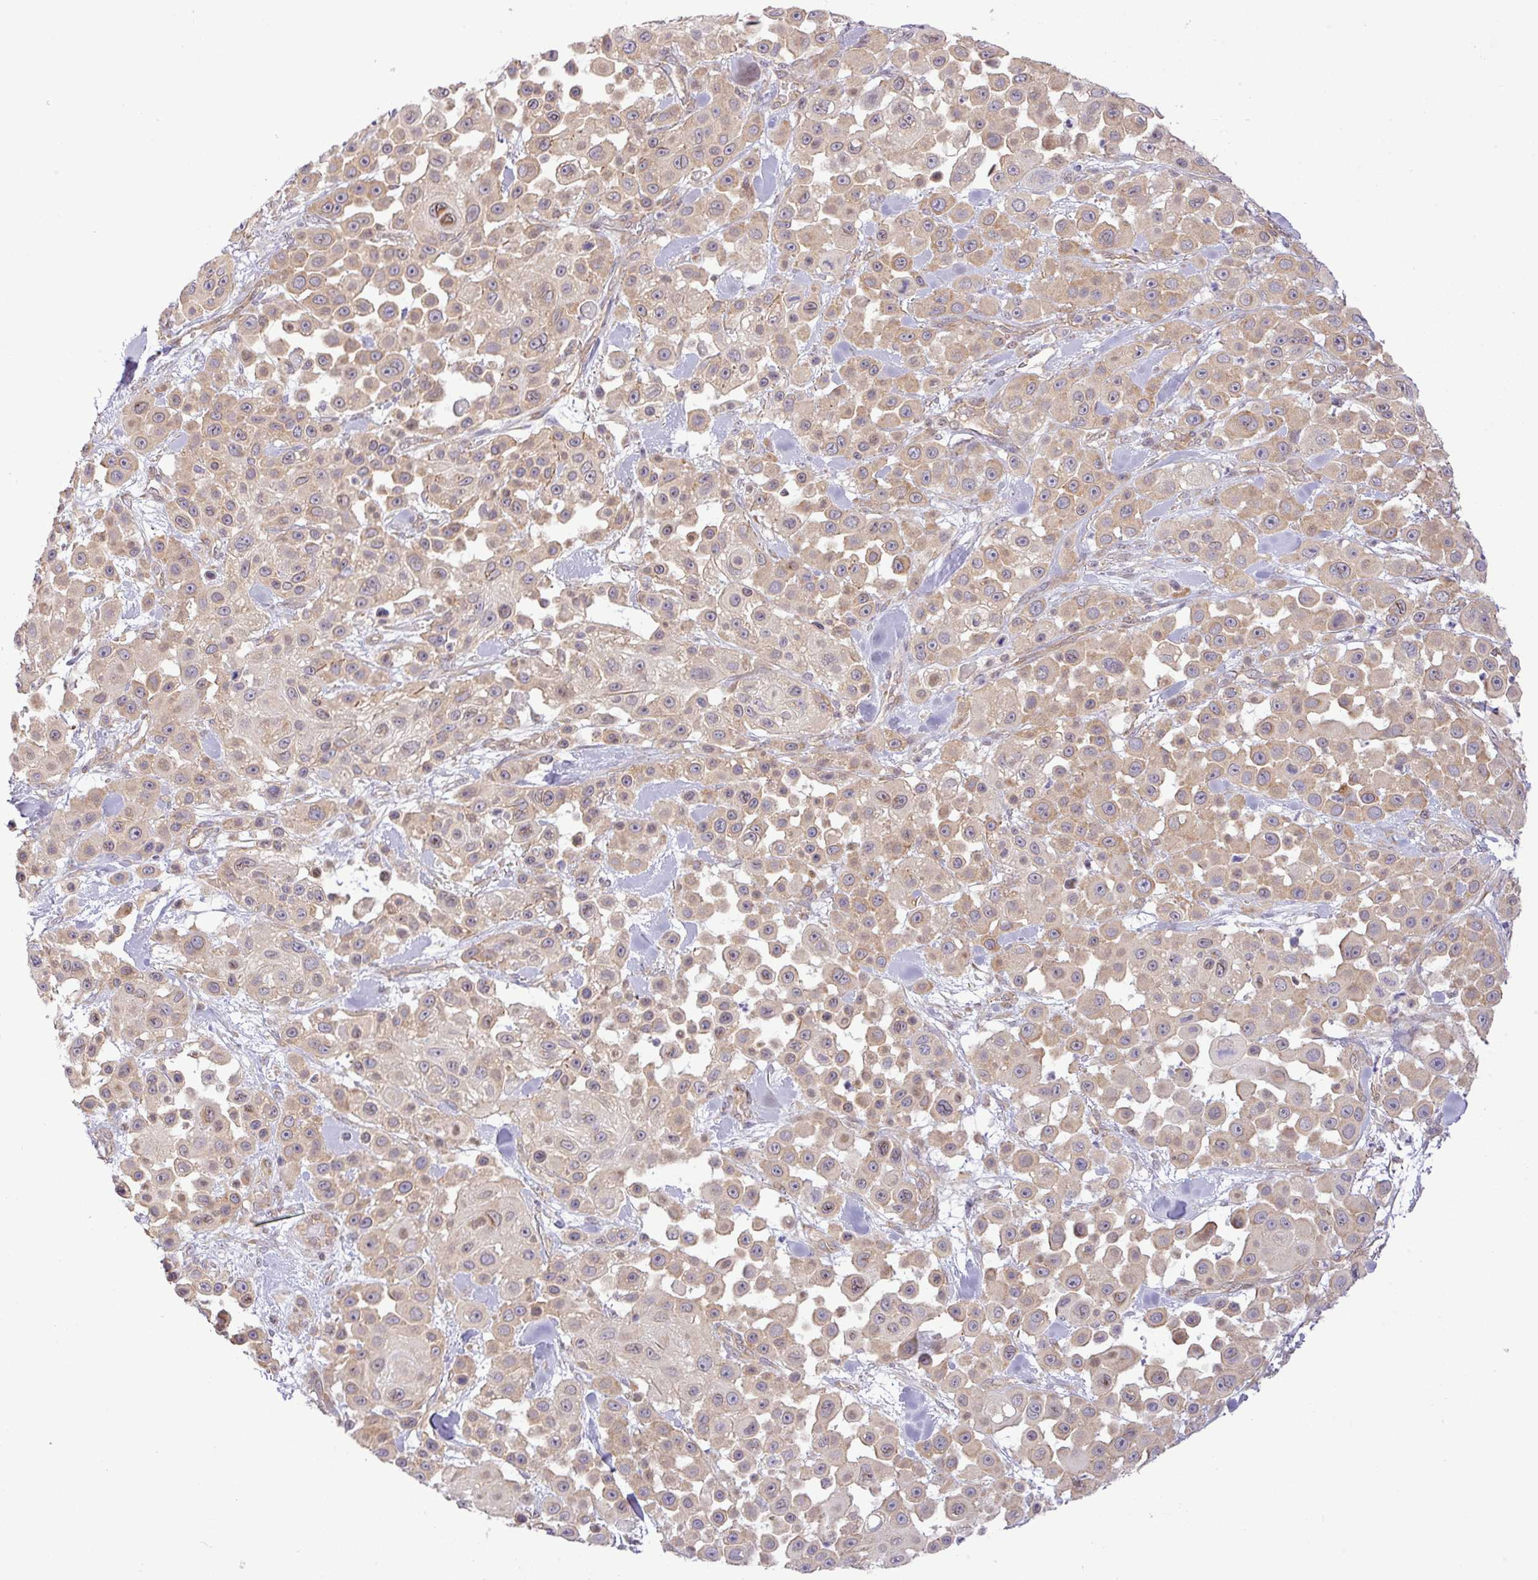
{"staining": {"intensity": "weak", "quantity": "25%-75%", "location": "cytoplasmic/membranous"}, "tissue": "skin cancer", "cell_type": "Tumor cells", "image_type": "cancer", "snomed": [{"axis": "morphology", "description": "Squamous cell carcinoma, NOS"}, {"axis": "topography", "description": "Skin"}], "caption": "Squamous cell carcinoma (skin) stained for a protein (brown) shows weak cytoplasmic/membranous positive staining in about 25%-75% of tumor cells.", "gene": "FAM222B", "patient": {"sex": "male", "age": 67}}